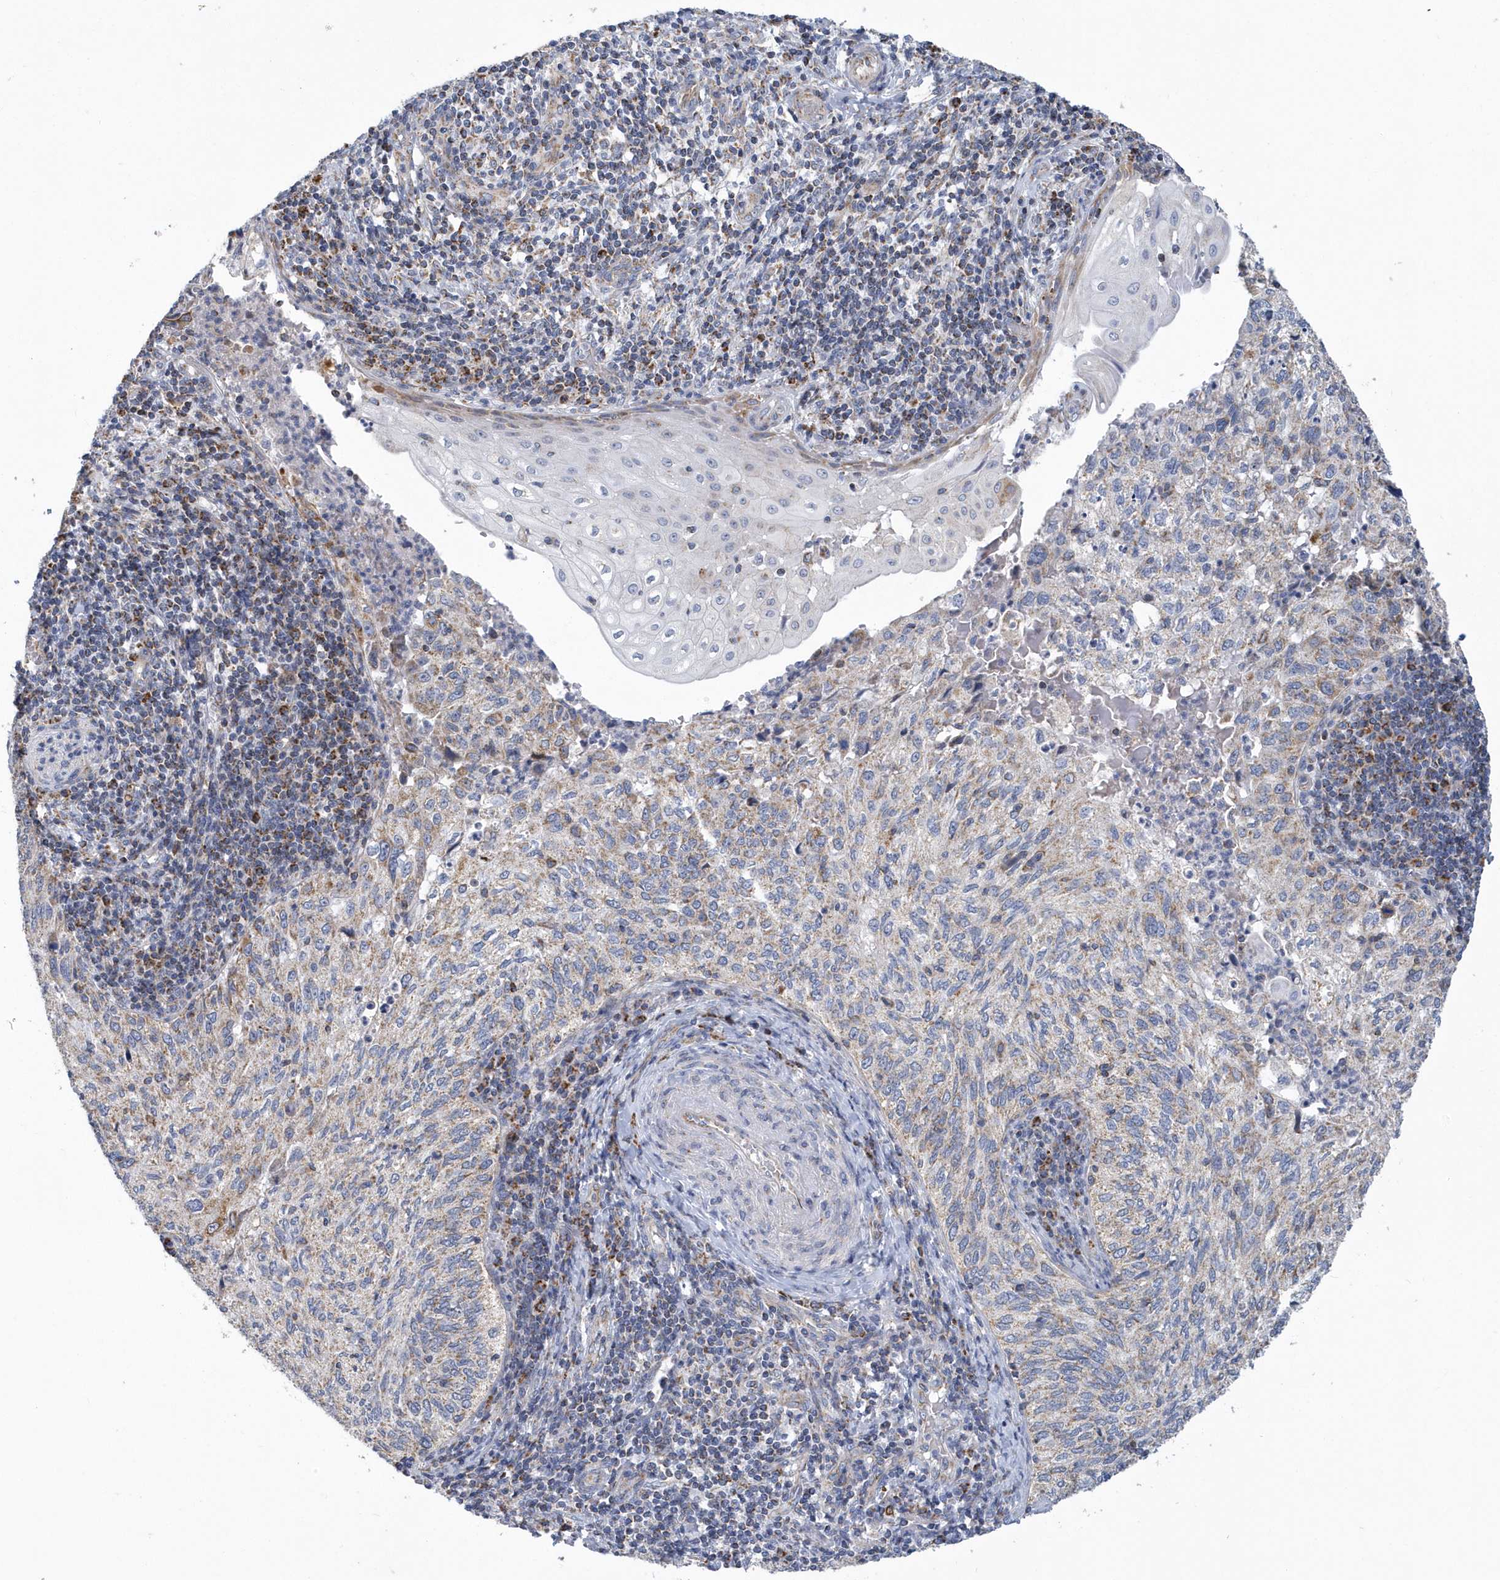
{"staining": {"intensity": "weak", "quantity": "25%-75%", "location": "cytoplasmic/membranous"}, "tissue": "cervical cancer", "cell_type": "Tumor cells", "image_type": "cancer", "snomed": [{"axis": "morphology", "description": "Squamous cell carcinoma, NOS"}, {"axis": "topography", "description": "Cervix"}], "caption": "Squamous cell carcinoma (cervical) stained with IHC exhibits weak cytoplasmic/membranous expression in about 25%-75% of tumor cells.", "gene": "VWA5B2", "patient": {"sex": "female", "age": 30}}